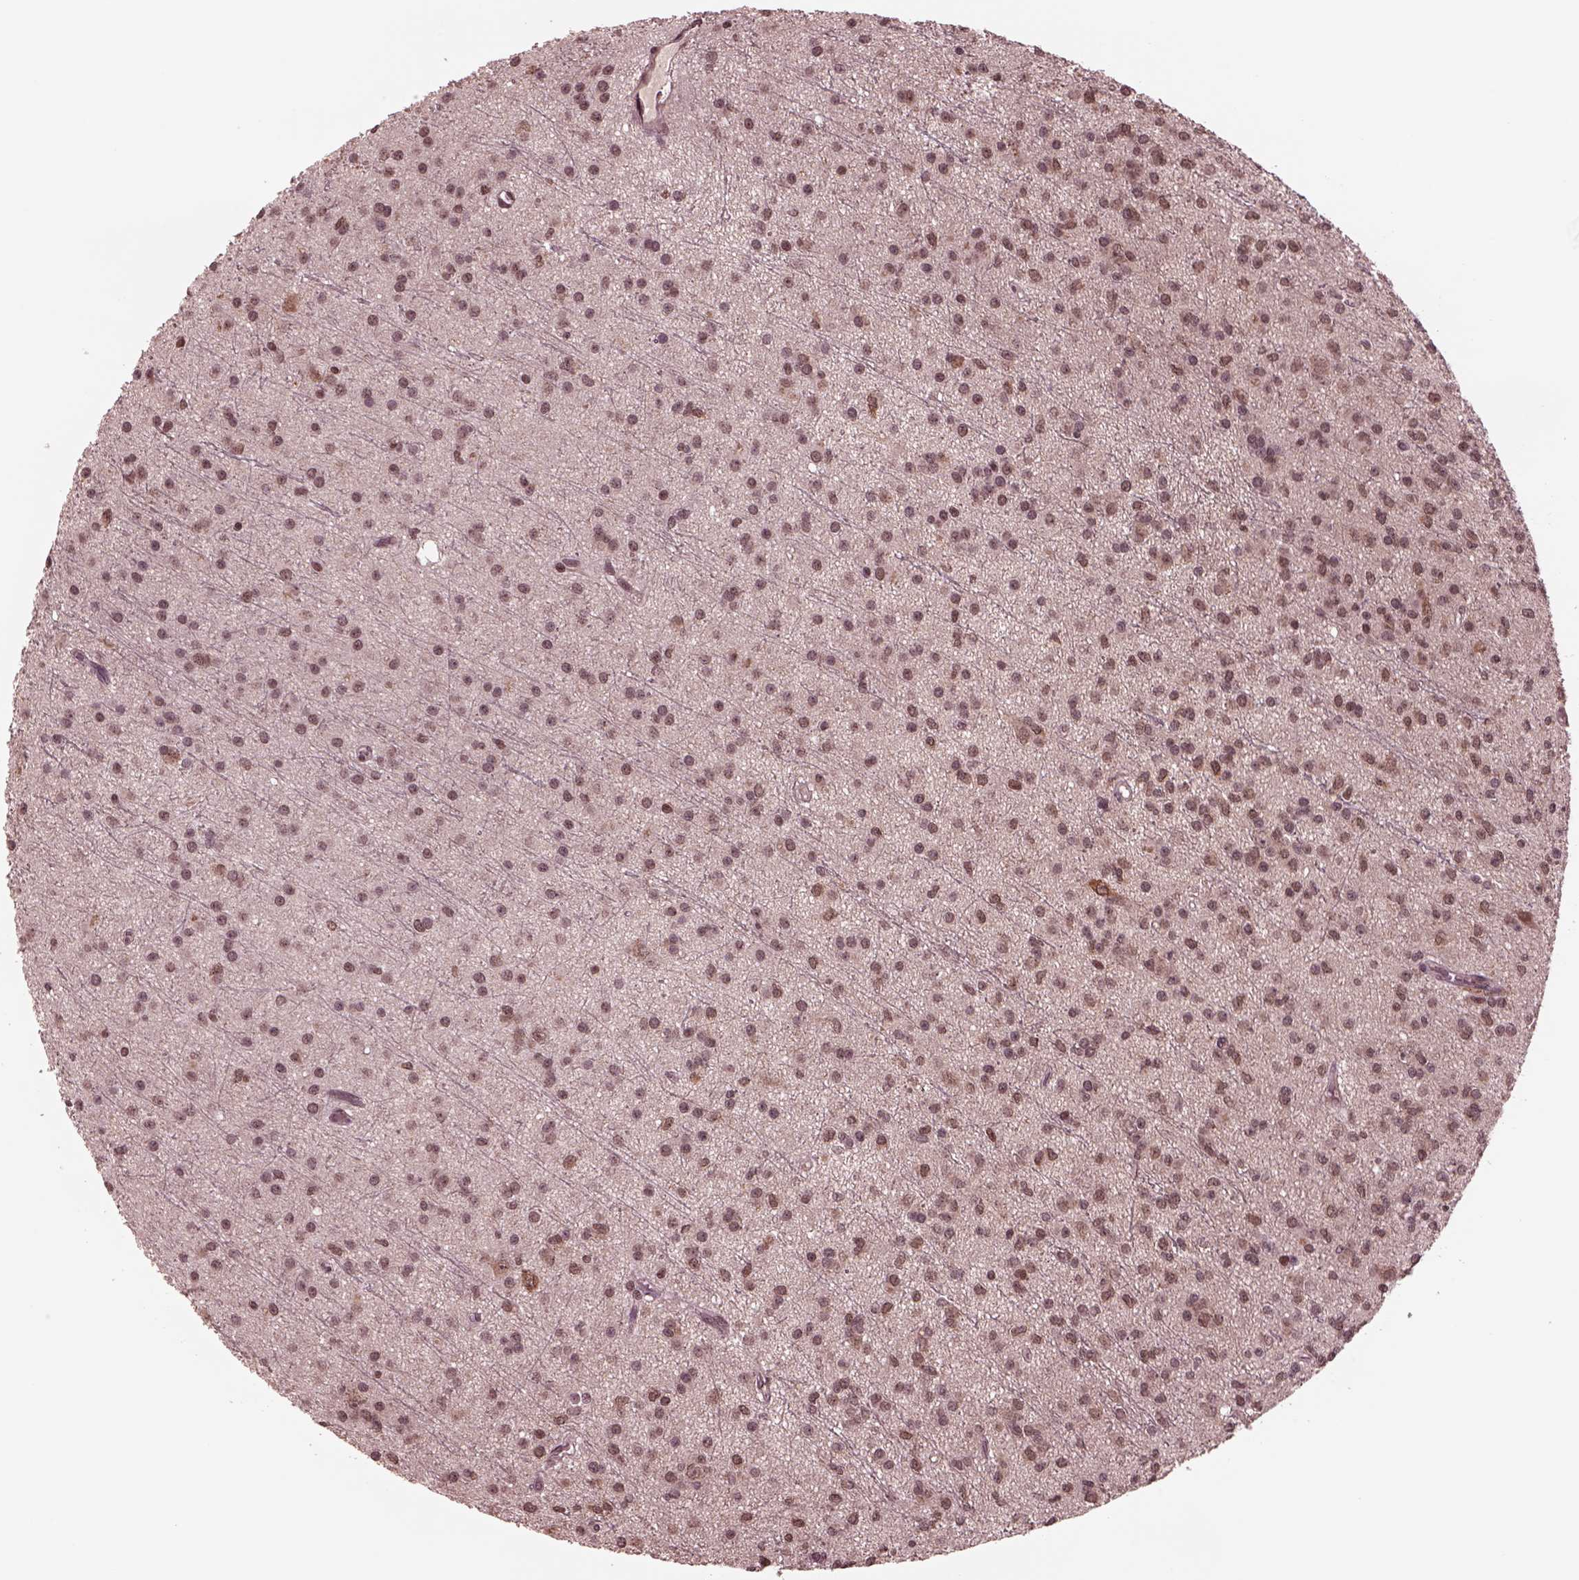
{"staining": {"intensity": "weak", "quantity": "25%-75%", "location": "nuclear"}, "tissue": "glioma", "cell_type": "Tumor cells", "image_type": "cancer", "snomed": [{"axis": "morphology", "description": "Glioma, malignant, Low grade"}, {"axis": "topography", "description": "Brain"}], "caption": "The micrograph exhibits staining of malignant low-grade glioma, revealing weak nuclear protein positivity (brown color) within tumor cells. Using DAB (brown) and hematoxylin (blue) stains, captured at high magnification using brightfield microscopy.", "gene": "NAP1L5", "patient": {"sex": "male", "age": 27}}